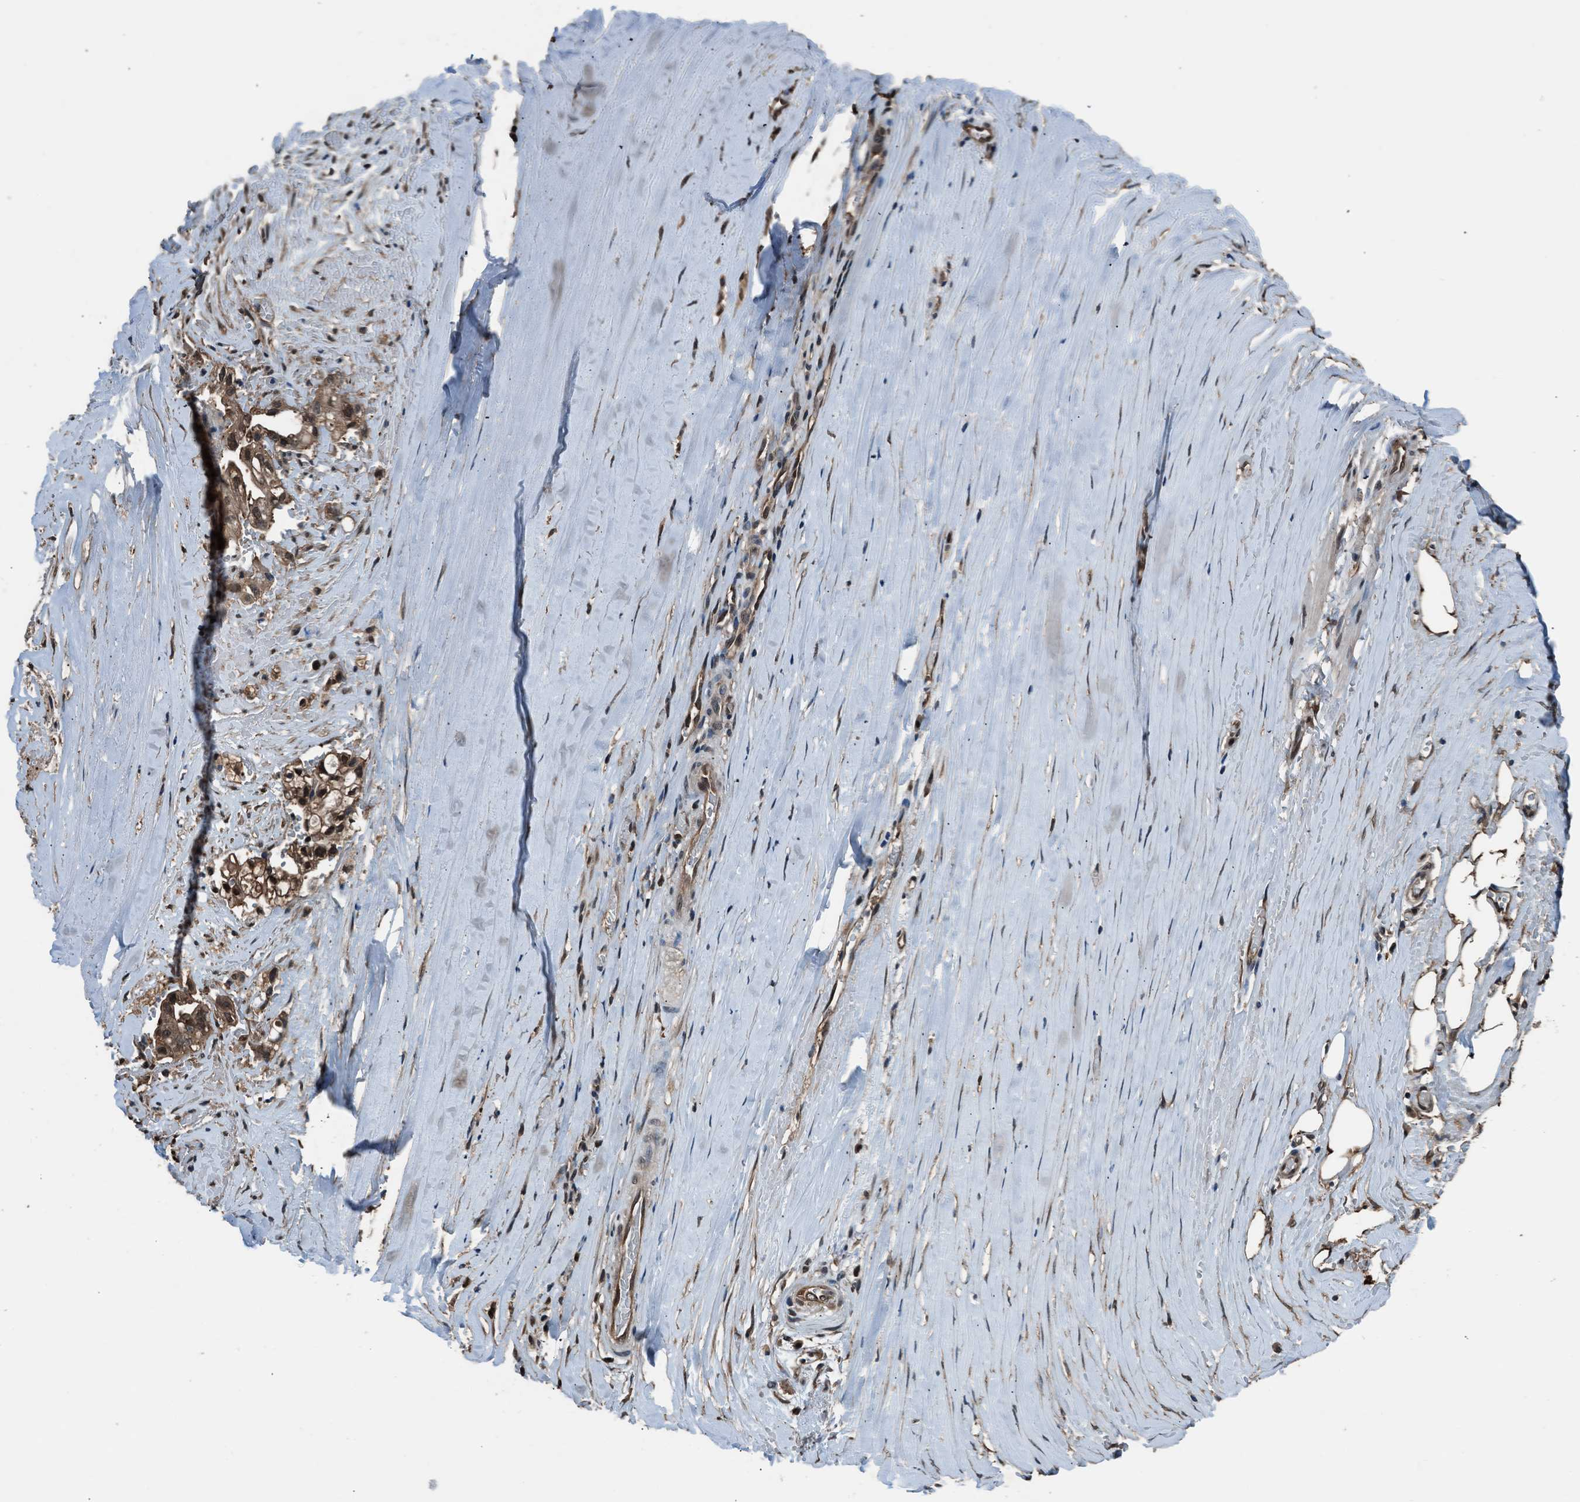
{"staining": {"intensity": "moderate", "quantity": ">75%", "location": "cytoplasmic/membranous,nuclear"}, "tissue": "liver cancer", "cell_type": "Tumor cells", "image_type": "cancer", "snomed": [{"axis": "morphology", "description": "Cholangiocarcinoma"}, {"axis": "topography", "description": "Liver"}], "caption": "About >75% of tumor cells in cholangiocarcinoma (liver) exhibit moderate cytoplasmic/membranous and nuclear protein staining as visualized by brown immunohistochemical staining.", "gene": "YWHAG", "patient": {"sex": "female", "age": 70}}